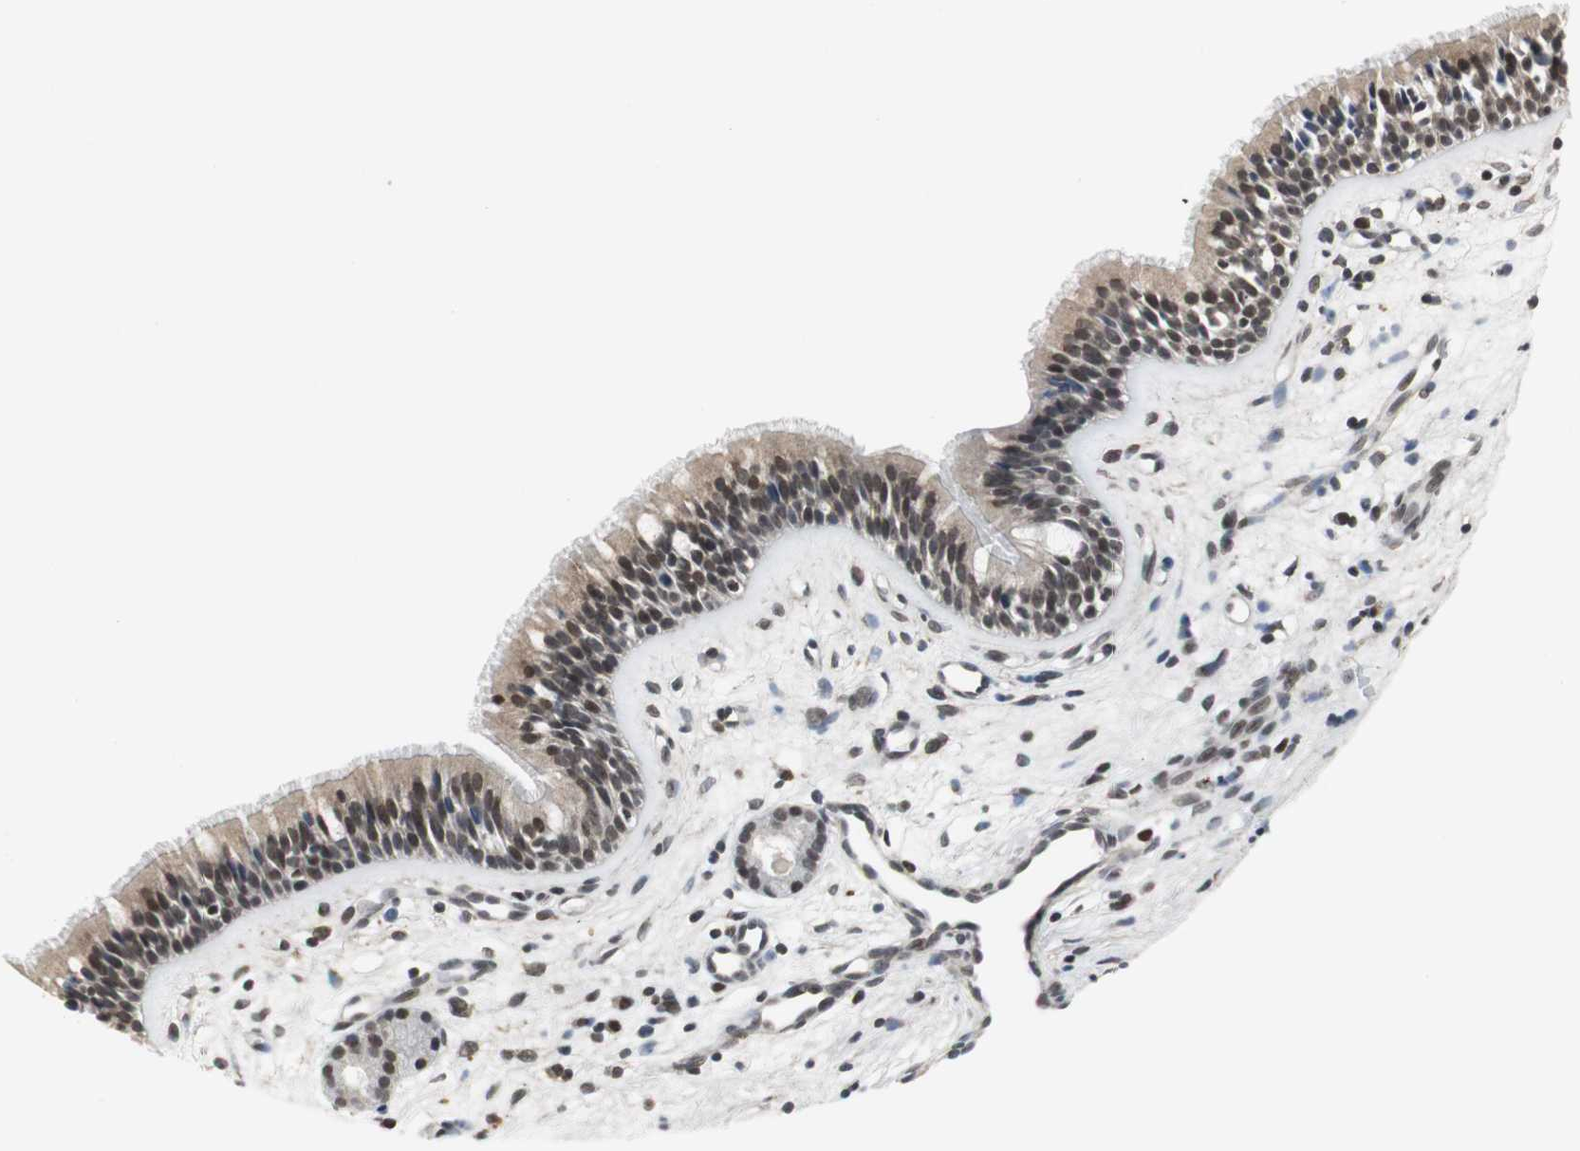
{"staining": {"intensity": "weak", "quantity": ">75%", "location": "cytoplasmic/membranous,nuclear"}, "tissue": "nasopharynx", "cell_type": "Respiratory epithelial cells", "image_type": "normal", "snomed": [{"axis": "morphology", "description": "Normal tissue, NOS"}, {"axis": "topography", "description": "Nasopharynx"}], "caption": "IHC image of normal nasopharynx: nasopharynx stained using immunohistochemistry (IHC) displays low levels of weak protein expression localized specifically in the cytoplasmic/membranous,nuclear of respiratory epithelial cells, appearing as a cytoplasmic/membranous,nuclear brown color.", "gene": "MPG", "patient": {"sex": "female", "age": 78}}